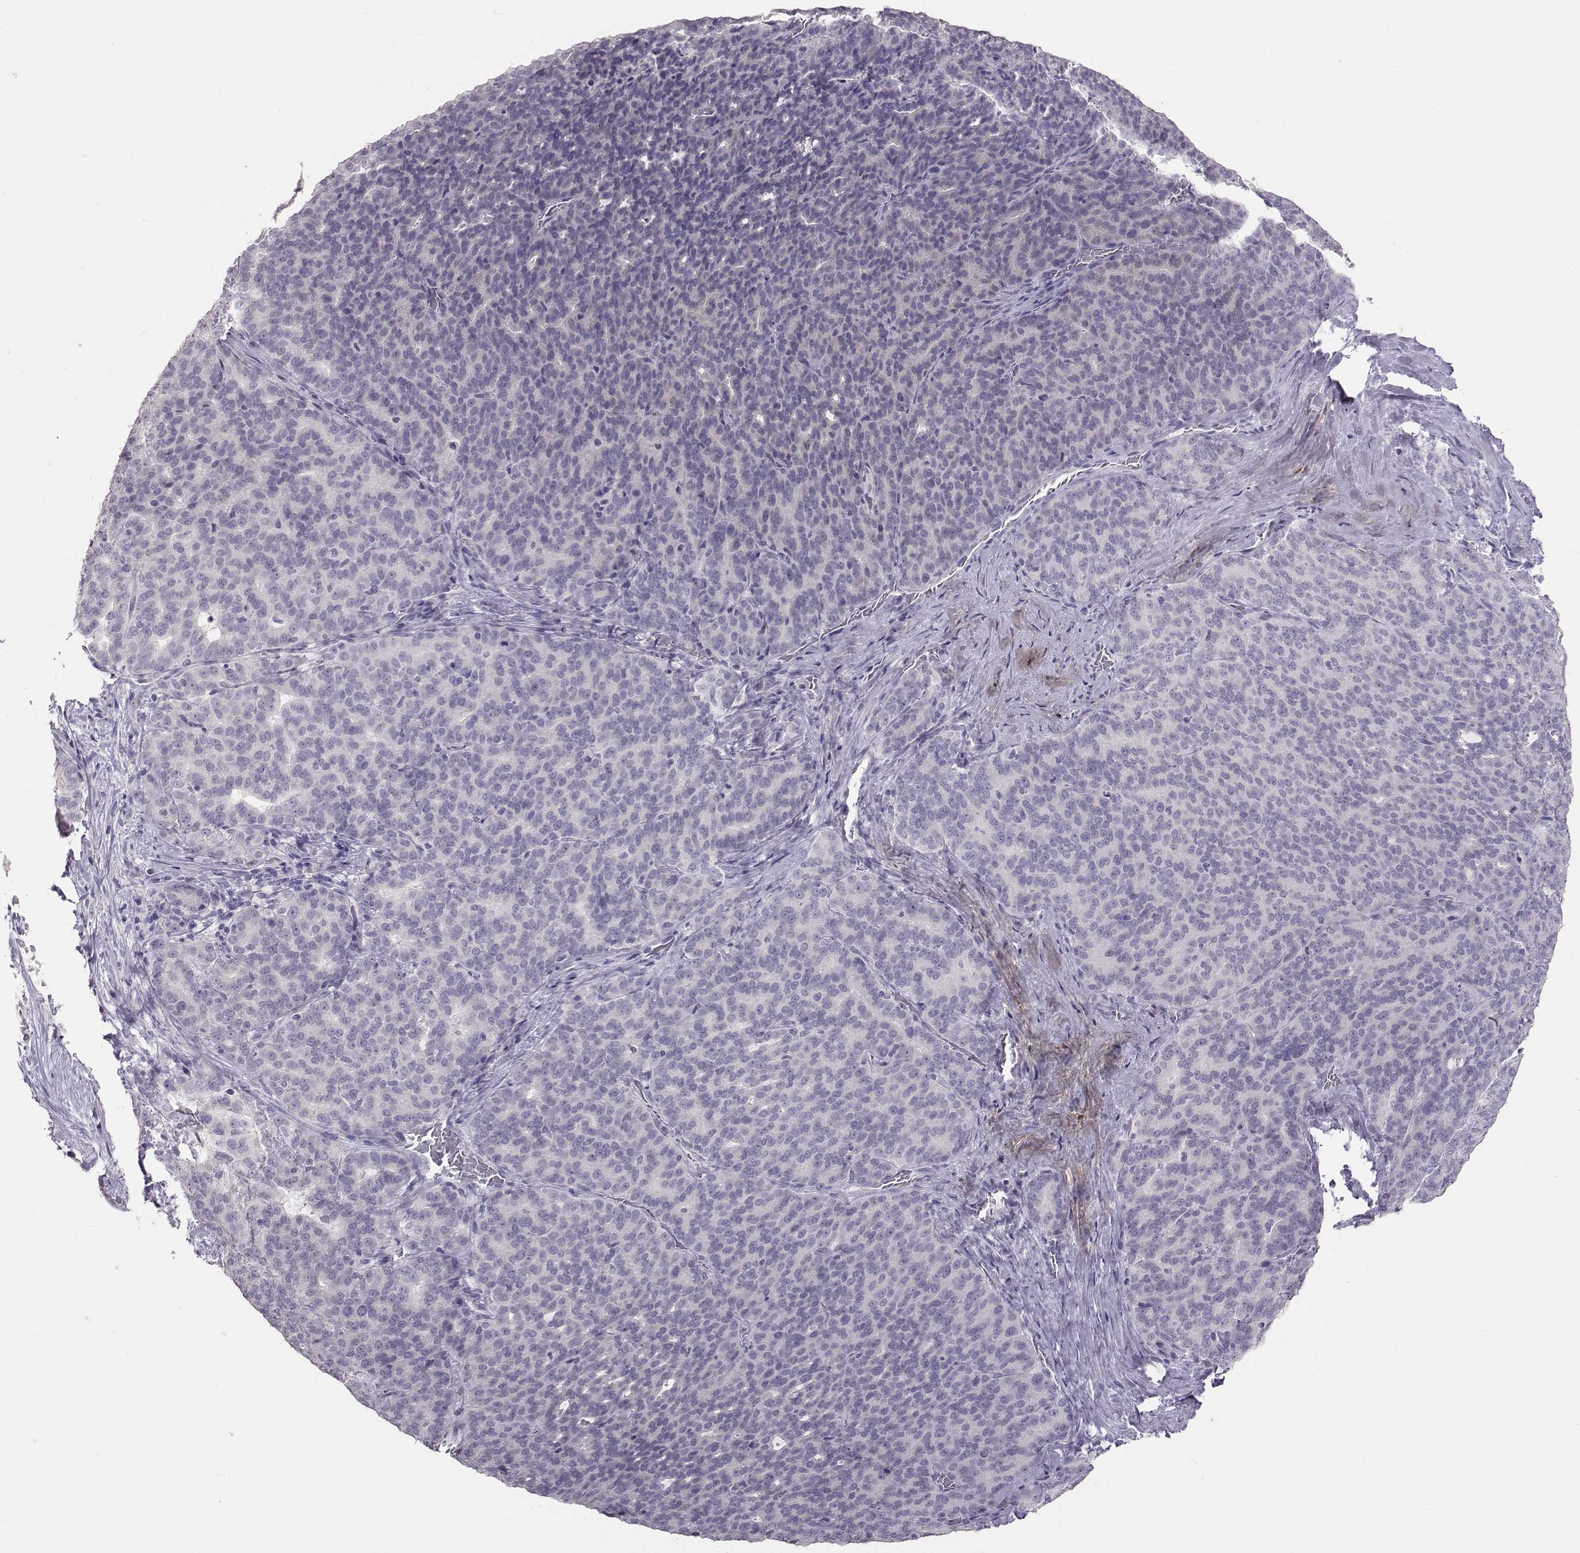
{"staining": {"intensity": "negative", "quantity": "none", "location": "none"}, "tissue": "liver cancer", "cell_type": "Tumor cells", "image_type": "cancer", "snomed": [{"axis": "morphology", "description": "Cholangiocarcinoma"}, {"axis": "topography", "description": "Liver"}], "caption": "IHC histopathology image of human liver cancer (cholangiocarcinoma) stained for a protein (brown), which exhibits no positivity in tumor cells.", "gene": "PKP2", "patient": {"sex": "female", "age": 47}}